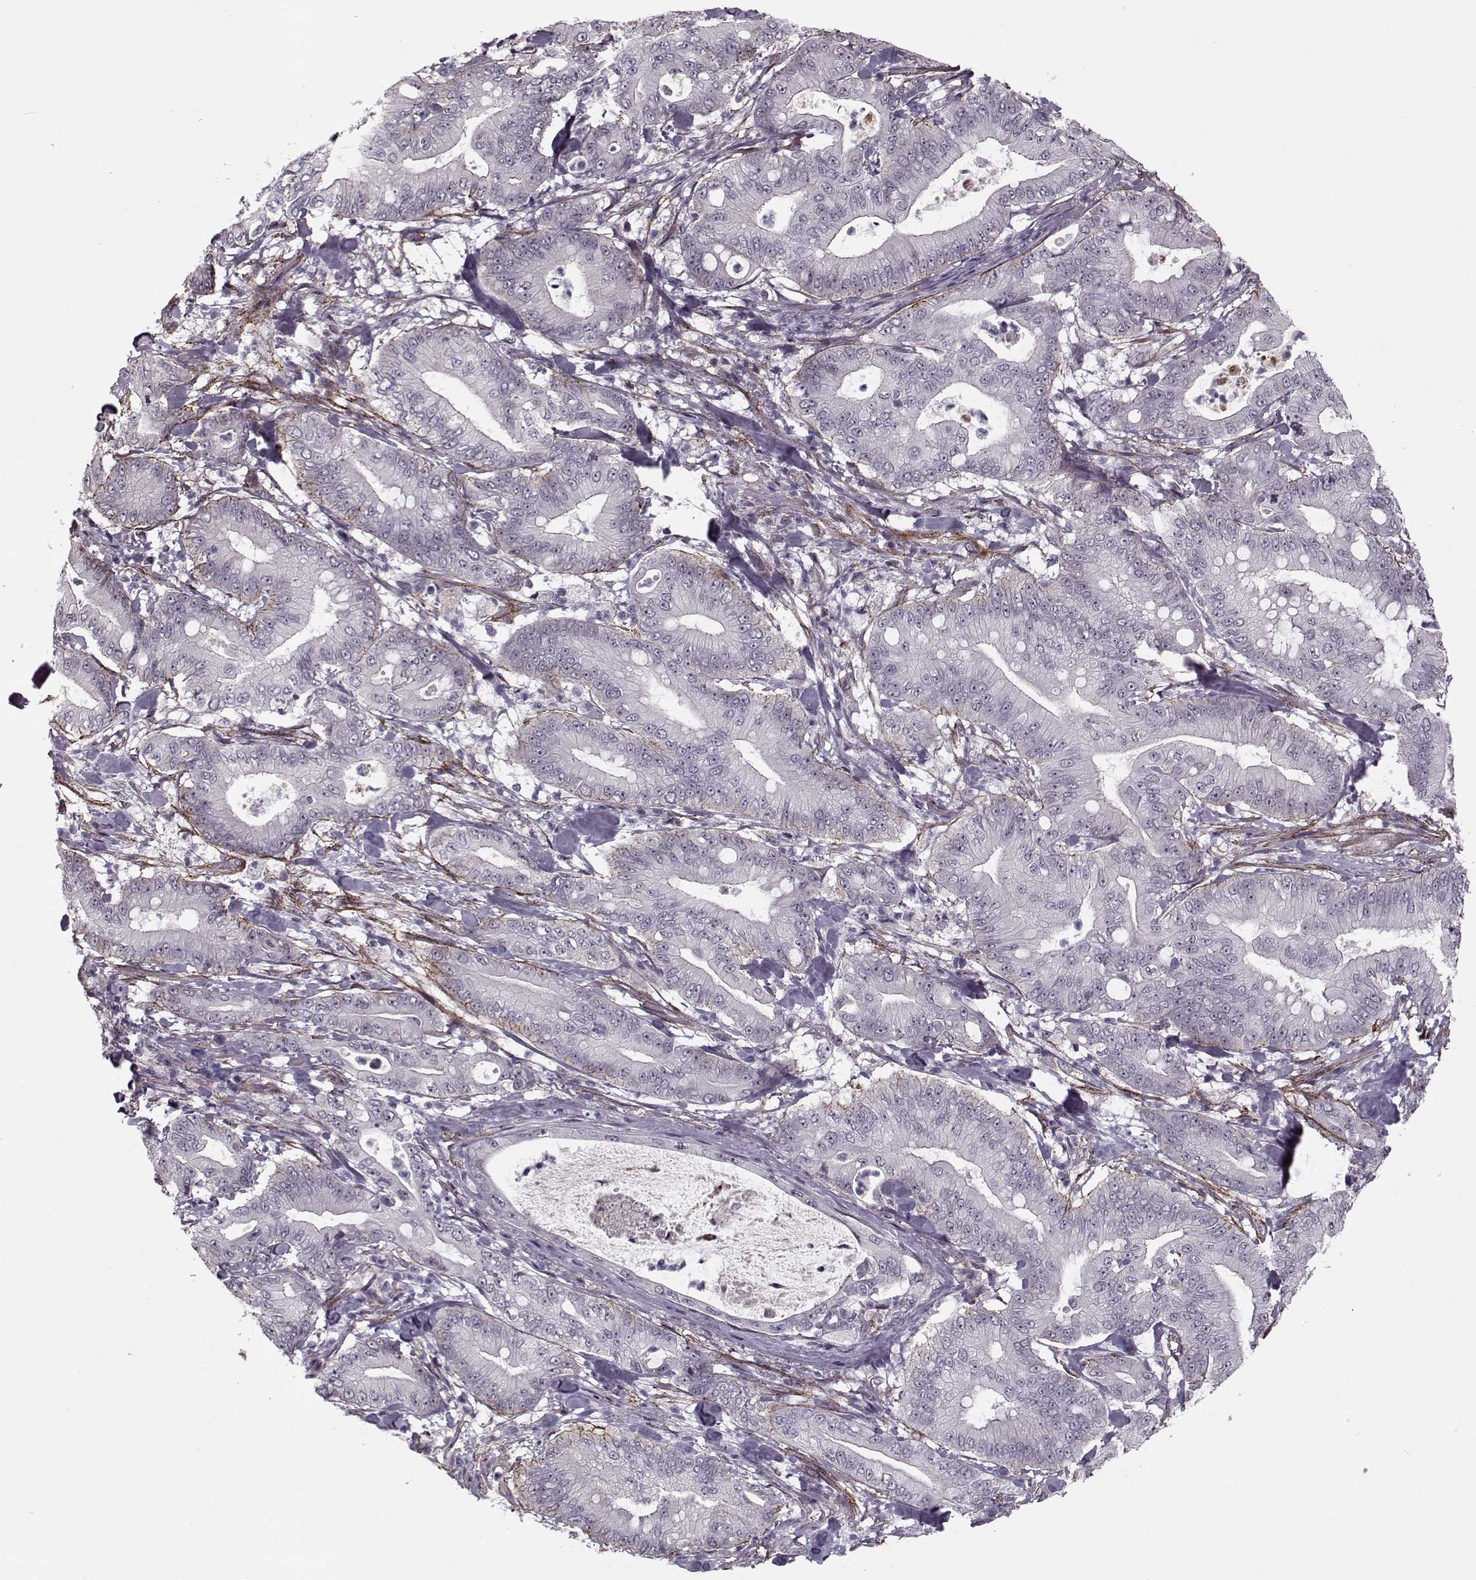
{"staining": {"intensity": "negative", "quantity": "none", "location": "none"}, "tissue": "pancreatic cancer", "cell_type": "Tumor cells", "image_type": "cancer", "snomed": [{"axis": "morphology", "description": "Adenocarcinoma, NOS"}, {"axis": "topography", "description": "Pancreas"}], "caption": "Human pancreatic adenocarcinoma stained for a protein using immunohistochemistry (IHC) exhibits no staining in tumor cells.", "gene": "DNAI3", "patient": {"sex": "male", "age": 71}}